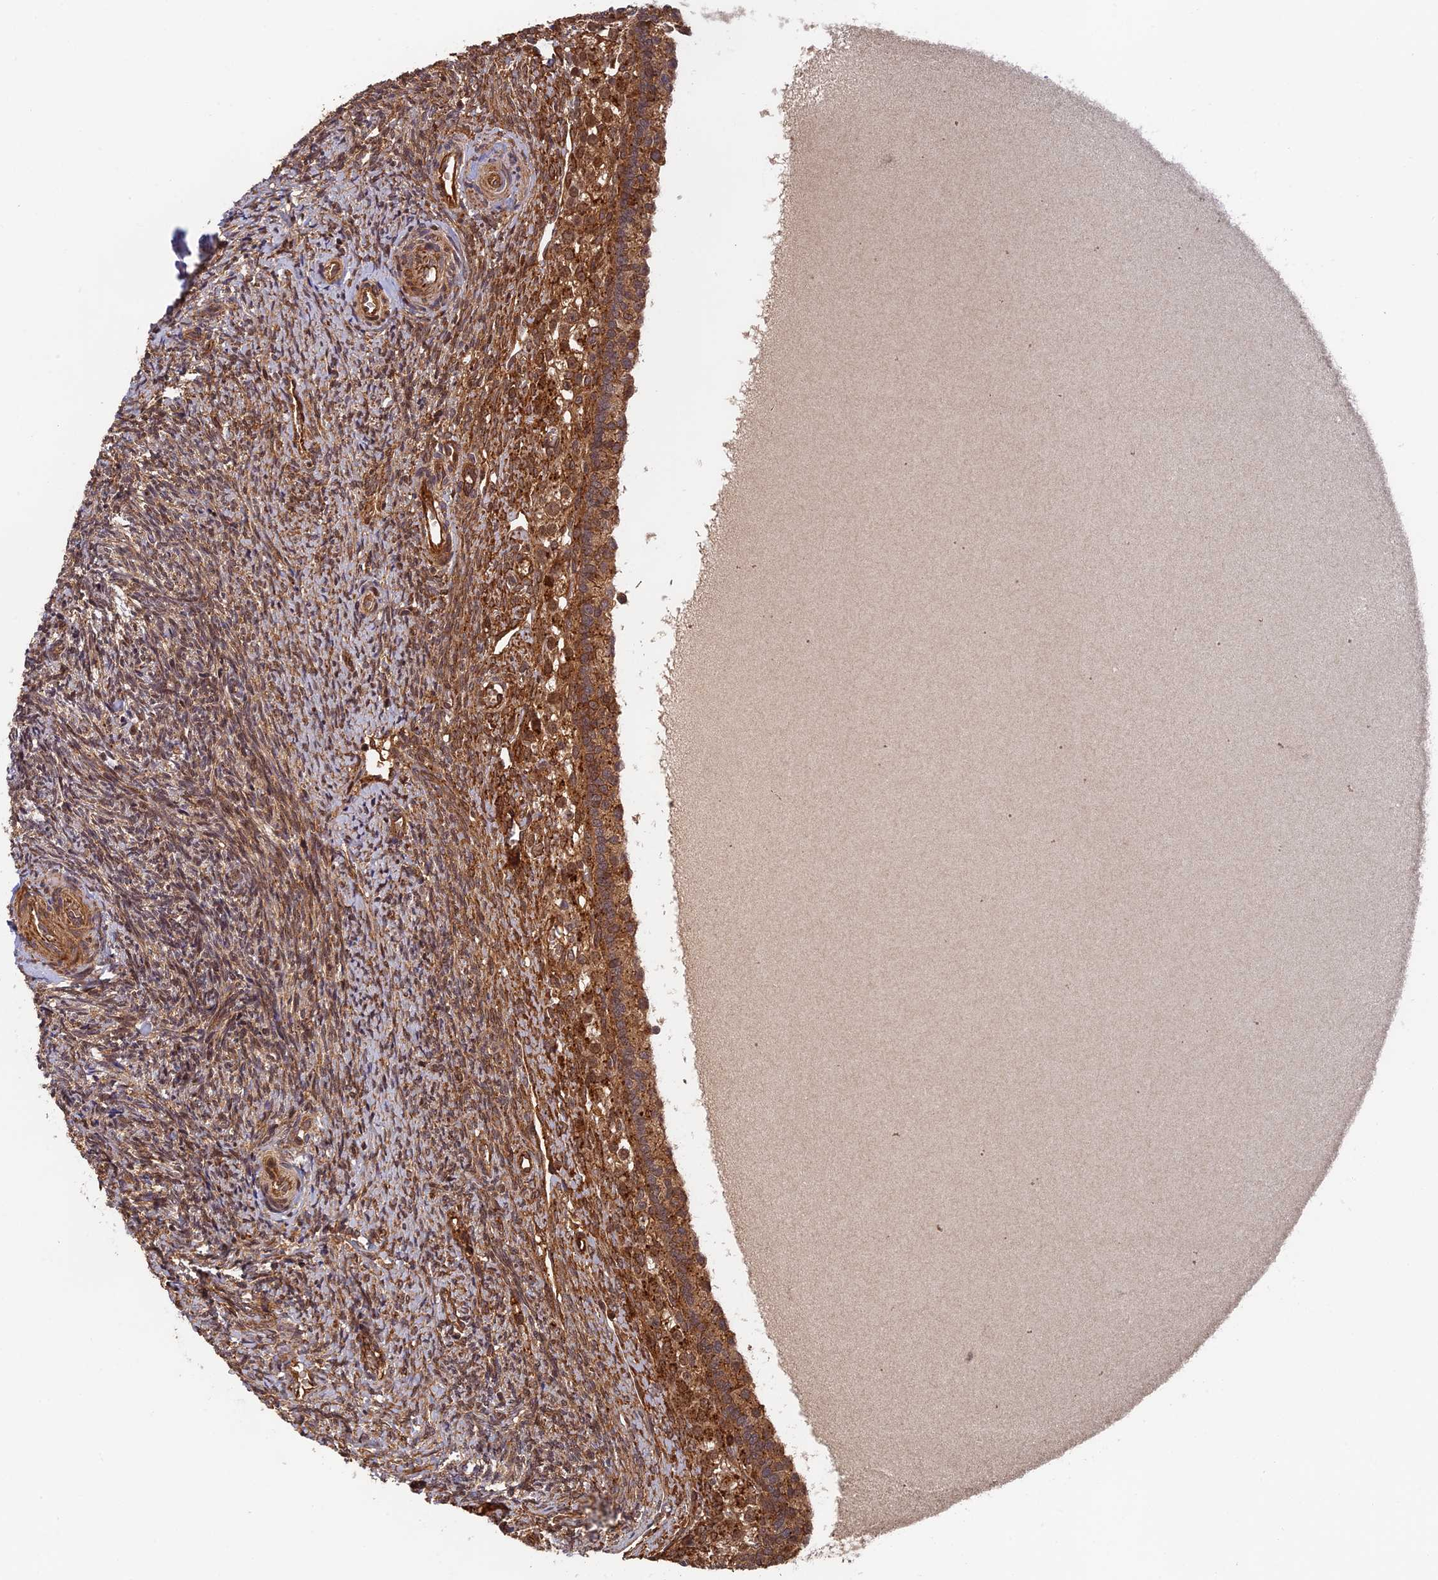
{"staining": {"intensity": "moderate", "quantity": ">75%", "location": "cytoplasmic/membranous"}, "tissue": "ovary", "cell_type": "Follicle cells", "image_type": "normal", "snomed": [{"axis": "morphology", "description": "Normal tissue, NOS"}, {"axis": "topography", "description": "Ovary"}], "caption": "Ovary stained for a protein (brown) displays moderate cytoplasmic/membranous positive positivity in about >75% of follicle cells.", "gene": "OSBPL1A", "patient": {"sex": "female", "age": 41}}